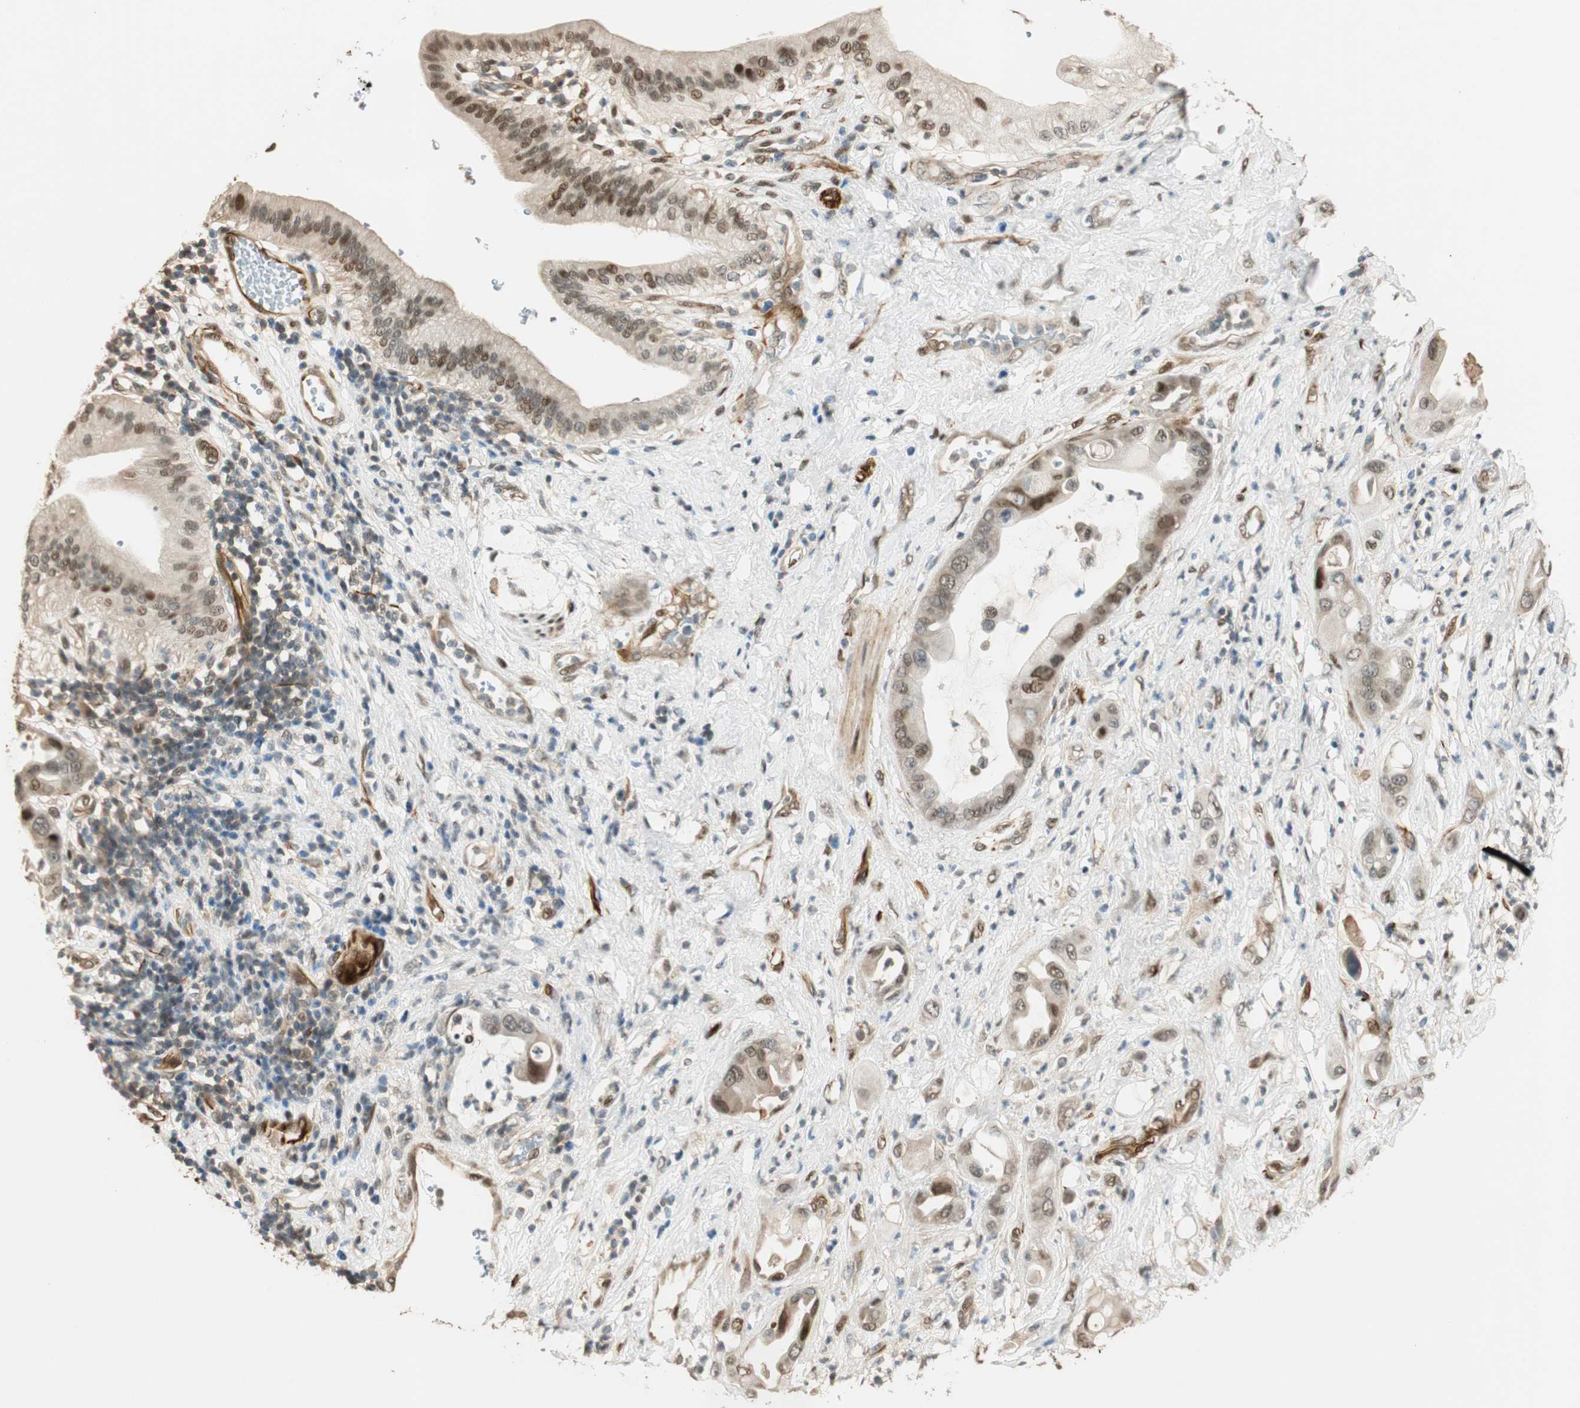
{"staining": {"intensity": "weak", "quantity": "<25%", "location": "cytoplasmic/membranous,nuclear"}, "tissue": "pancreatic cancer", "cell_type": "Tumor cells", "image_type": "cancer", "snomed": [{"axis": "morphology", "description": "Adenocarcinoma, NOS"}, {"axis": "morphology", "description": "Adenocarcinoma, metastatic, NOS"}, {"axis": "topography", "description": "Lymph node"}, {"axis": "topography", "description": "Pancreas"}, {"axis": "topography", "description": "Duodenum"}], "caption": "Immunohistochemistry histopathology image of neoplastic tissue: human pancreatic cancer (metastatic adenocarcinoma) stained with DAB (3,3'-diaminobenzidine) exhibits no significant protein staining in tumor cells. Nuclei are stained in blue.", "gene": "NES", "patient": {"sex": "female", "age": 64}}